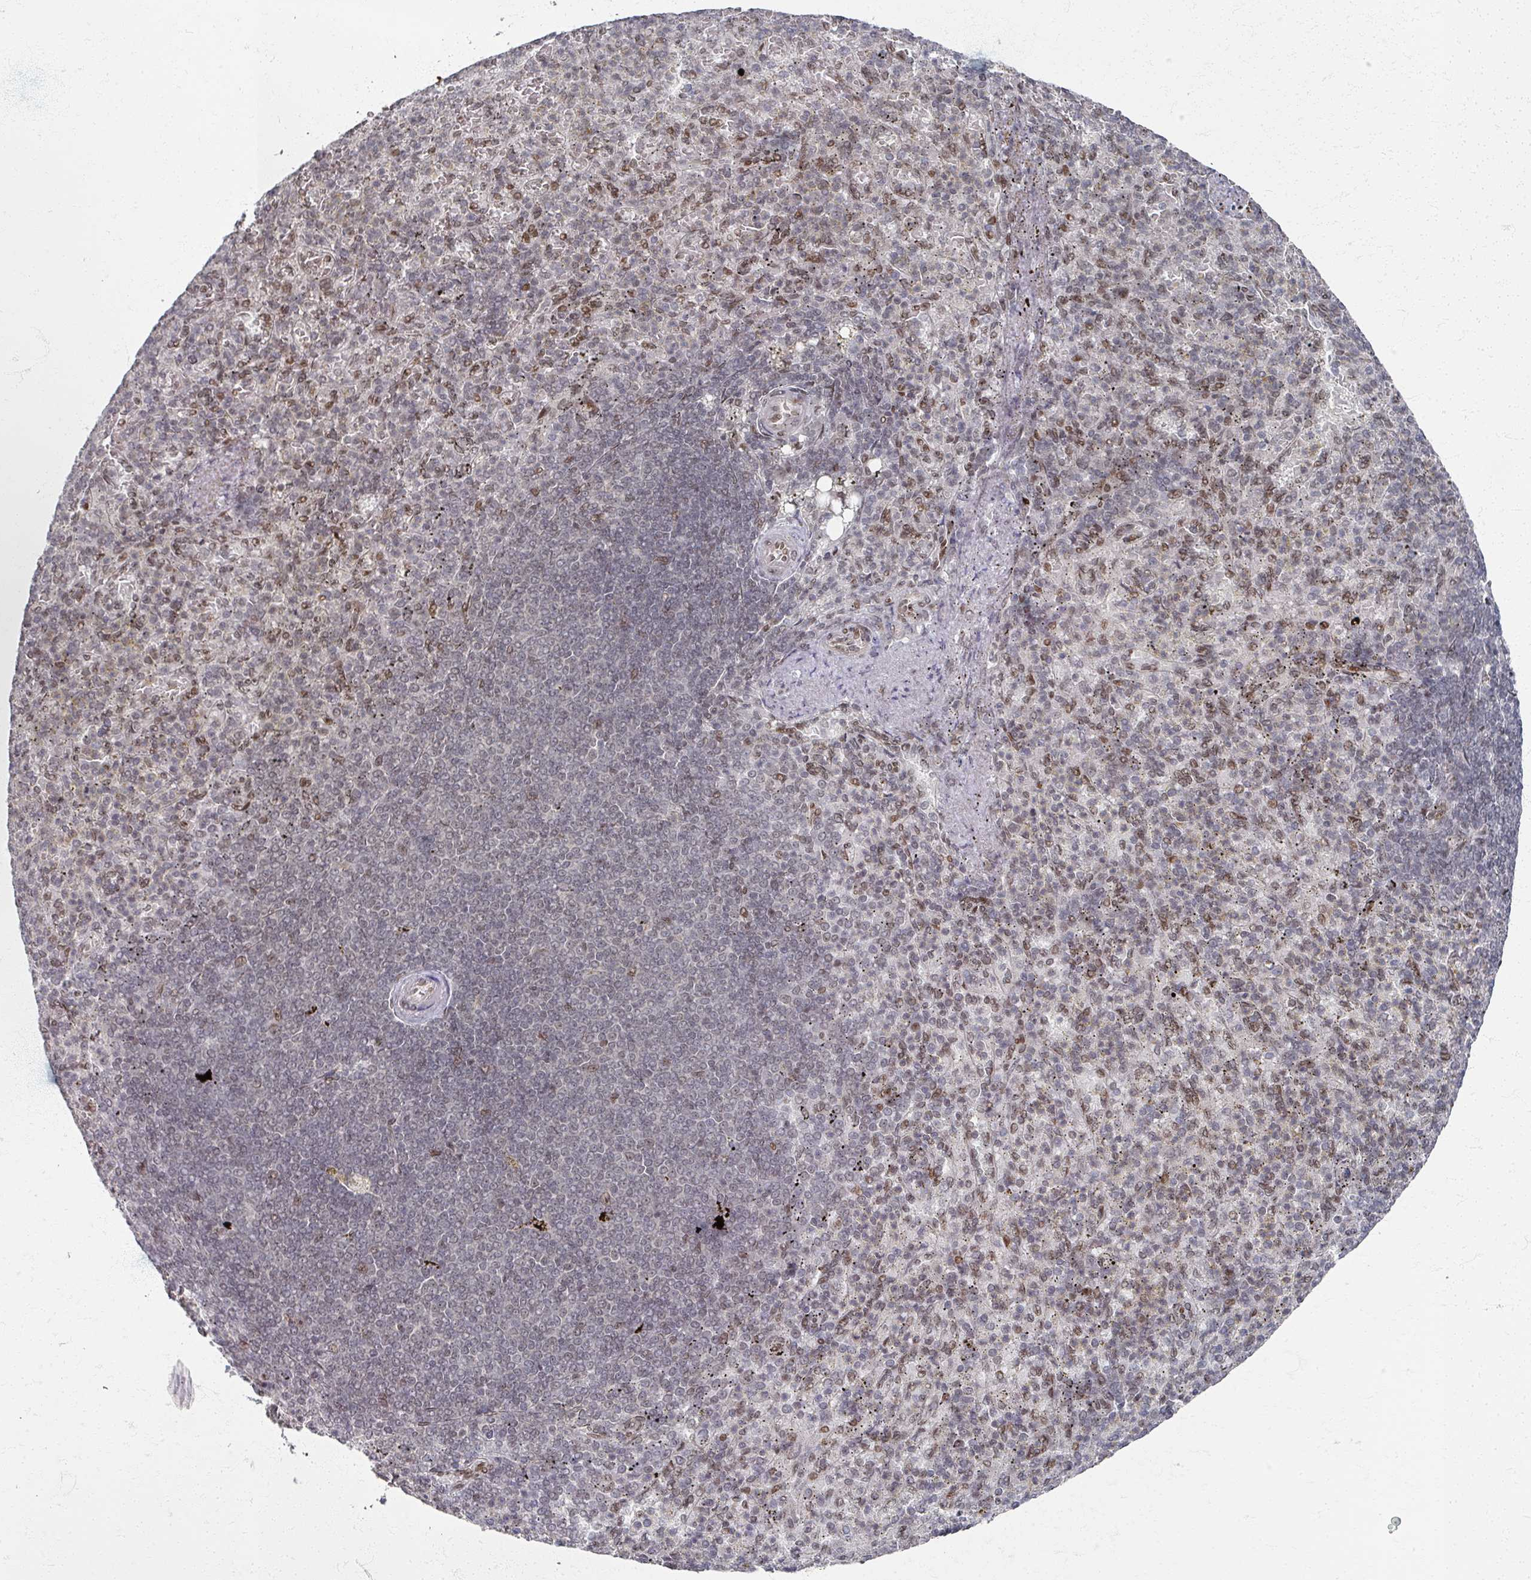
{"staining": {"intensity": "moderate", "quantity": ">75%", "location": "nuclear"}, "tissue": "spleen", "cell_type": "Cells in red pulp", "image_type": "normal", "snomed": [{"axis": "morphology", "description": "Normal tissue, NOS"}, {"axis": "topography", "description": "Spleen"}], "caption": "Immunohistochemical staining of benign human spleen demonstrates moderate nuclear protein staining in about >75% of cells in red pulp. Nuclei are stained in blue.", "gene": "PSKH1", "patient": {"sex": "female", "age": 74}}